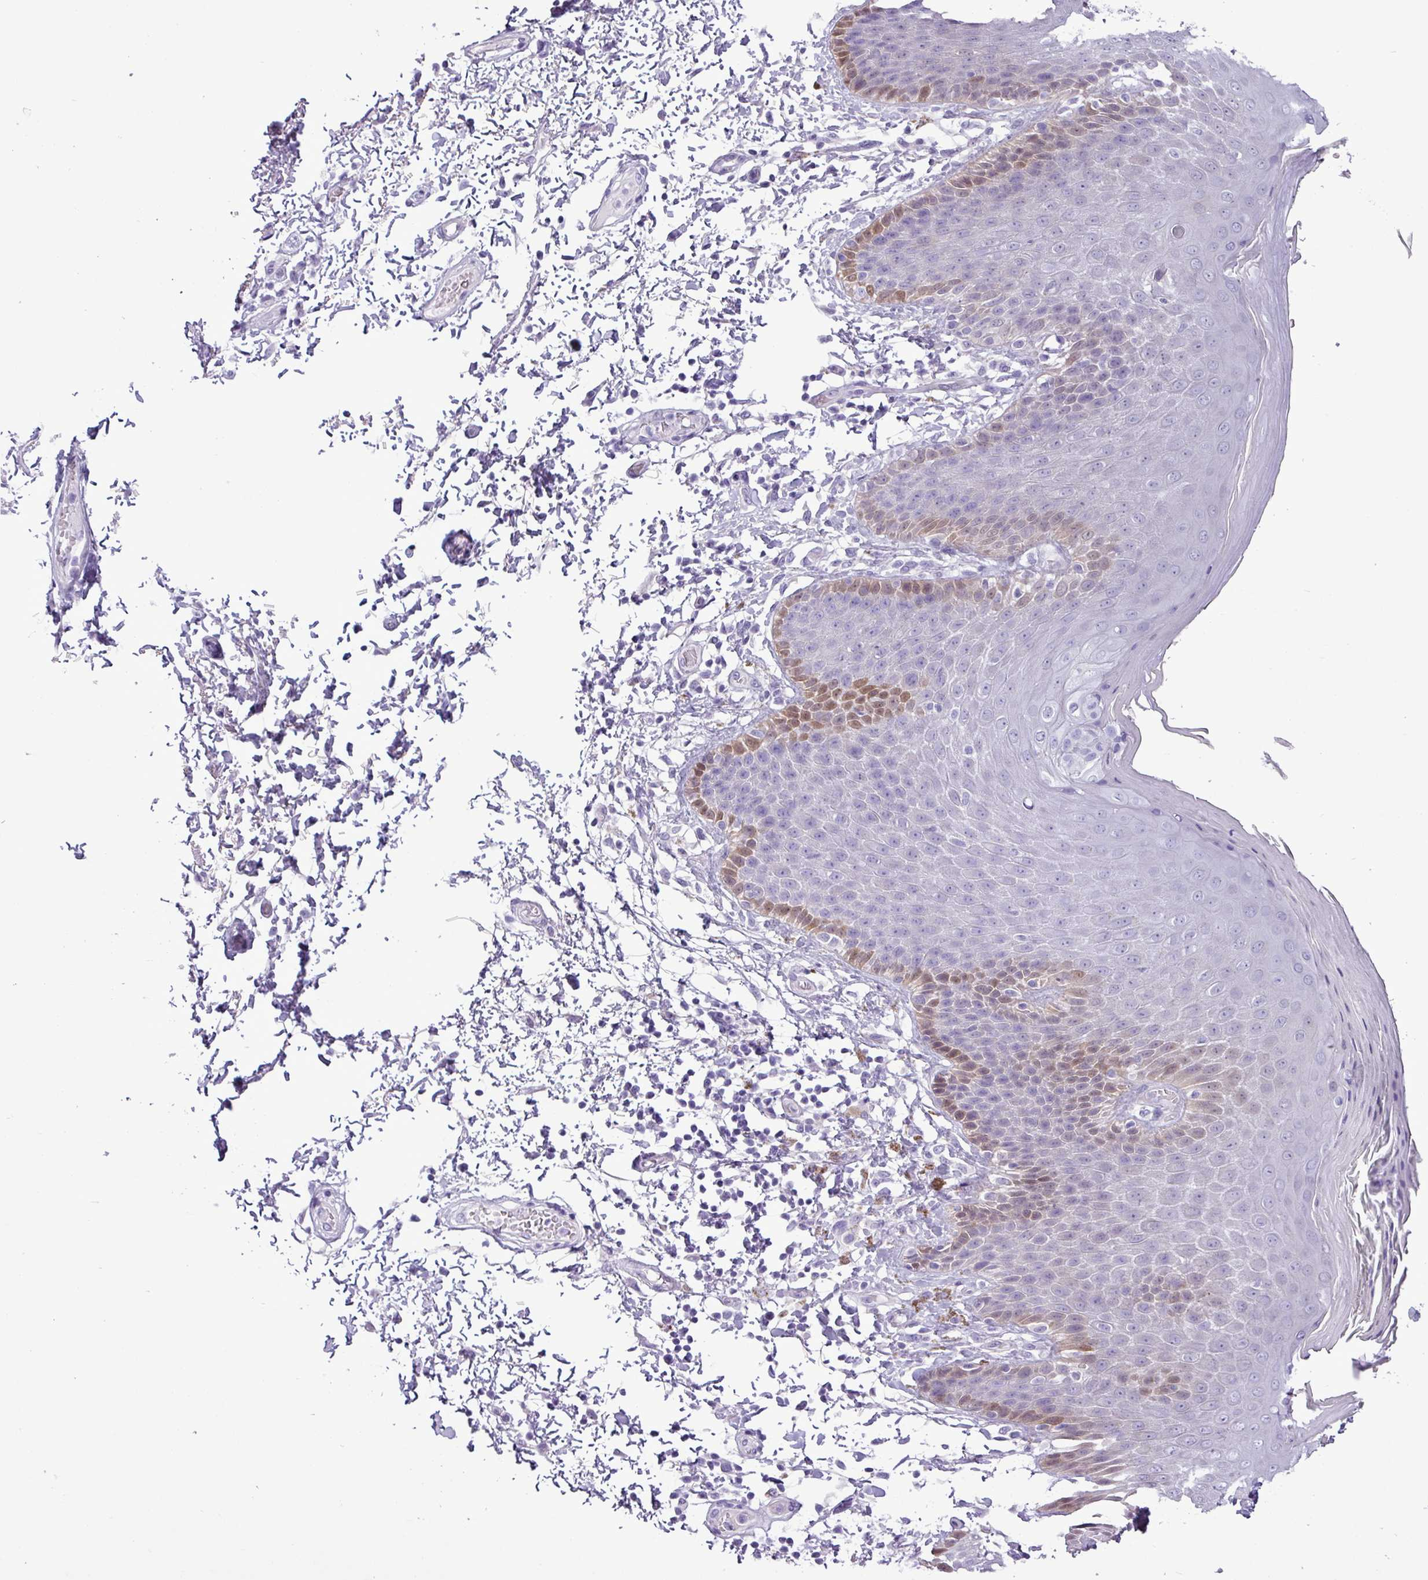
{"staining": {"intensity": "strong", "quantity": "<25%", "location": "cytoplasmic/membranous,nuclear"}, "tissue": "skin", "cell_type": "Epidermal cells", "image_type": "normal", "snomed": [{"axis": "morphology", "description": "Normal tissue, NOS"}, {"axis": "topography", "description": "Peripheral nerve tissue"}], "caption": "High-power microscopy captured an immunohistochemistry (IHC) image of normal skin, revealing strong cytoplasmic/membranous,nuclear positivity in approximately <25% of epidermal cells.", "gene": "ALDH3A1", "patient": {"sex": "male", "age": 51}}